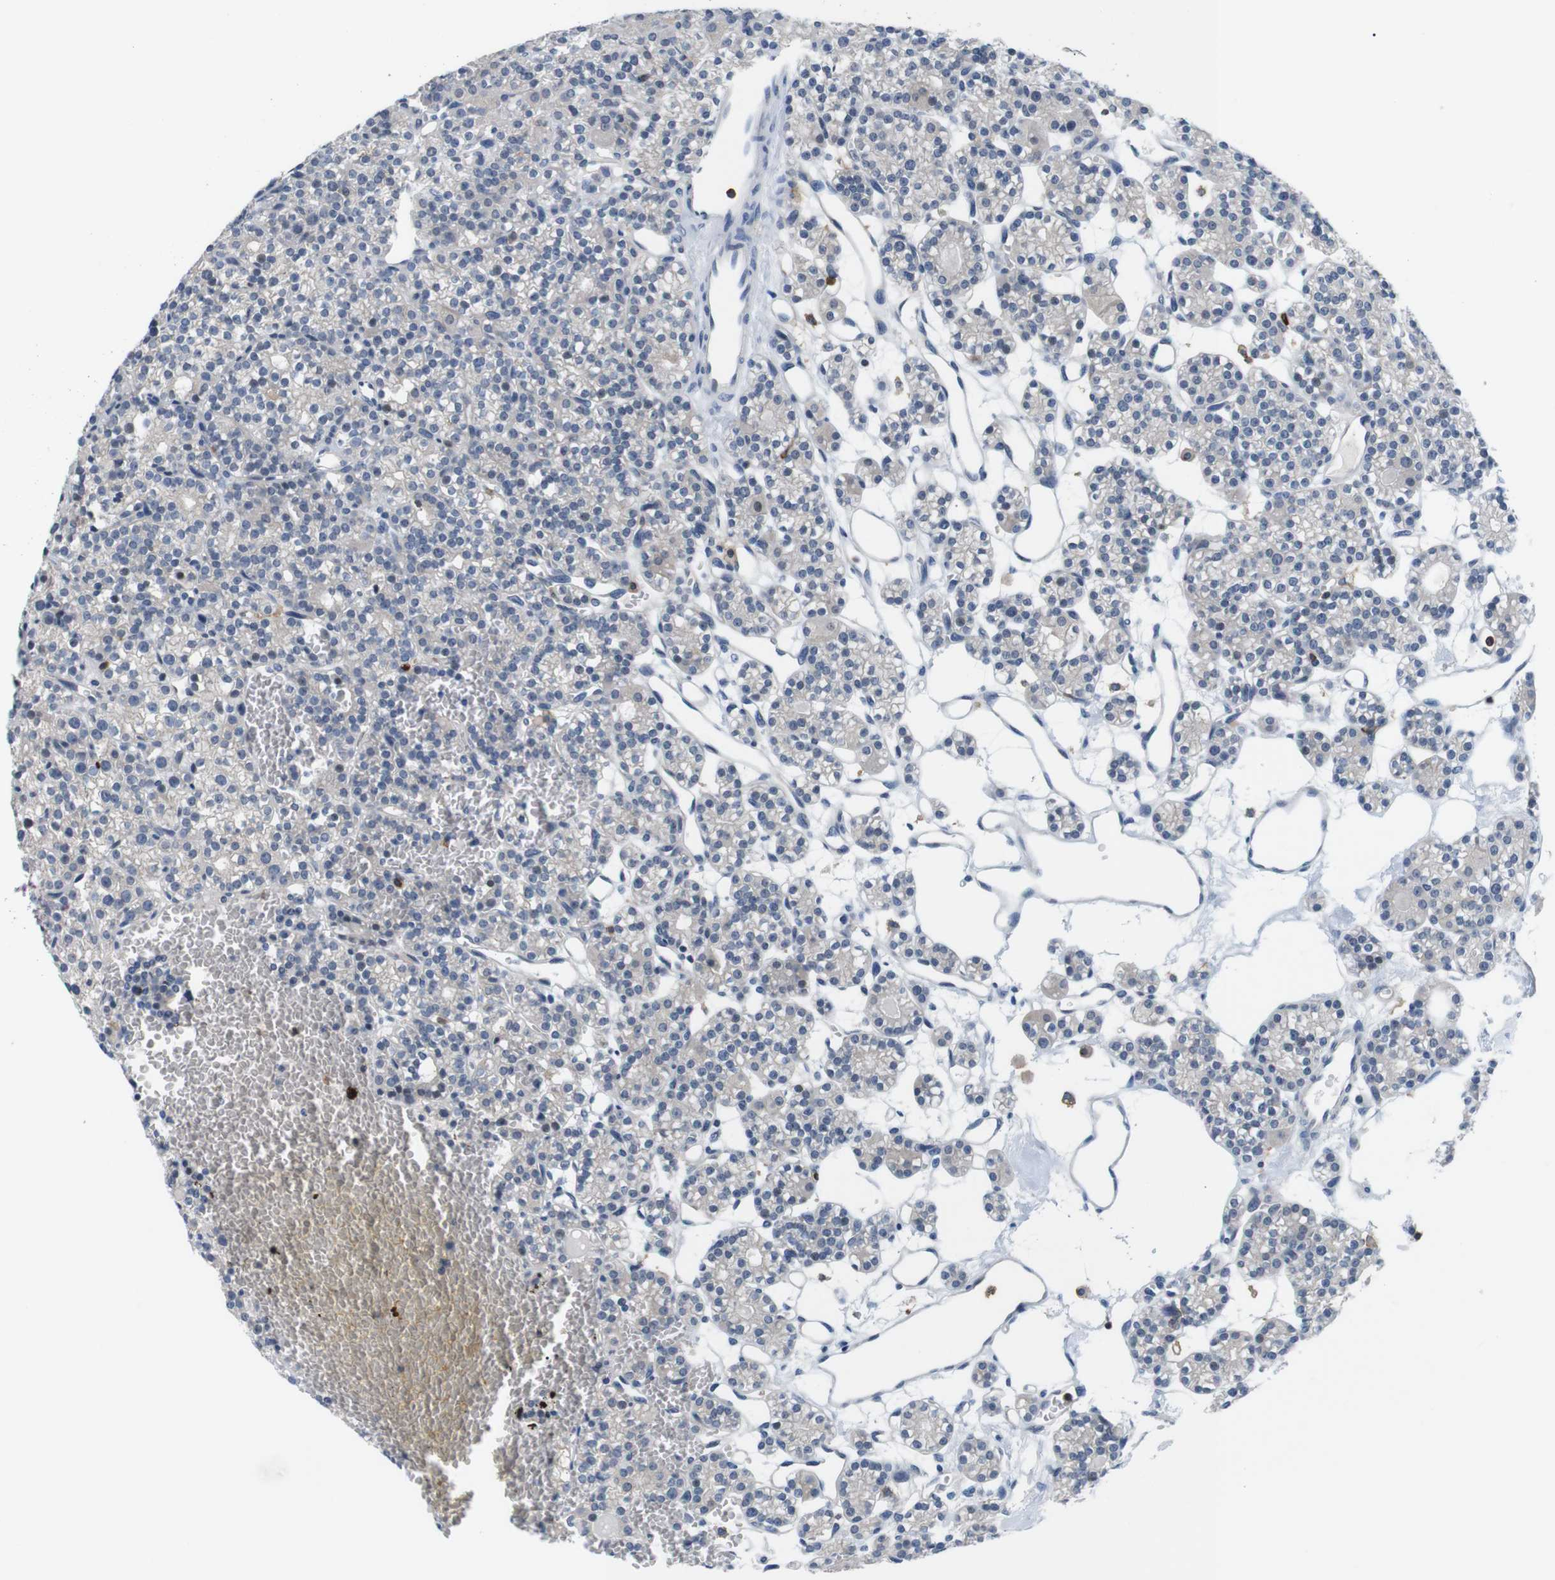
{"staining": {"intensity": "weak", "quantity": "<25%", "location": "cytoplasmic/membranous"}, "tissue": "parathyroid gland", "cell_type": "Glandular cells", "image_type": "normal", "snomed": [{"axis": "morphology", "description": "Normal tissue, NOS"}, {"axis": "topography", "description": "Parathyroid gland"}], "caption": "Immunohistochemical staining of benign parathyroid gland displays no significant expression in glandular cells. The staining is performed using DAB brown chromogen with nuclei counter-stained in using hematoxylin.", "gene": "CD300C", "patient": {"sex": "female", "age": 64}}